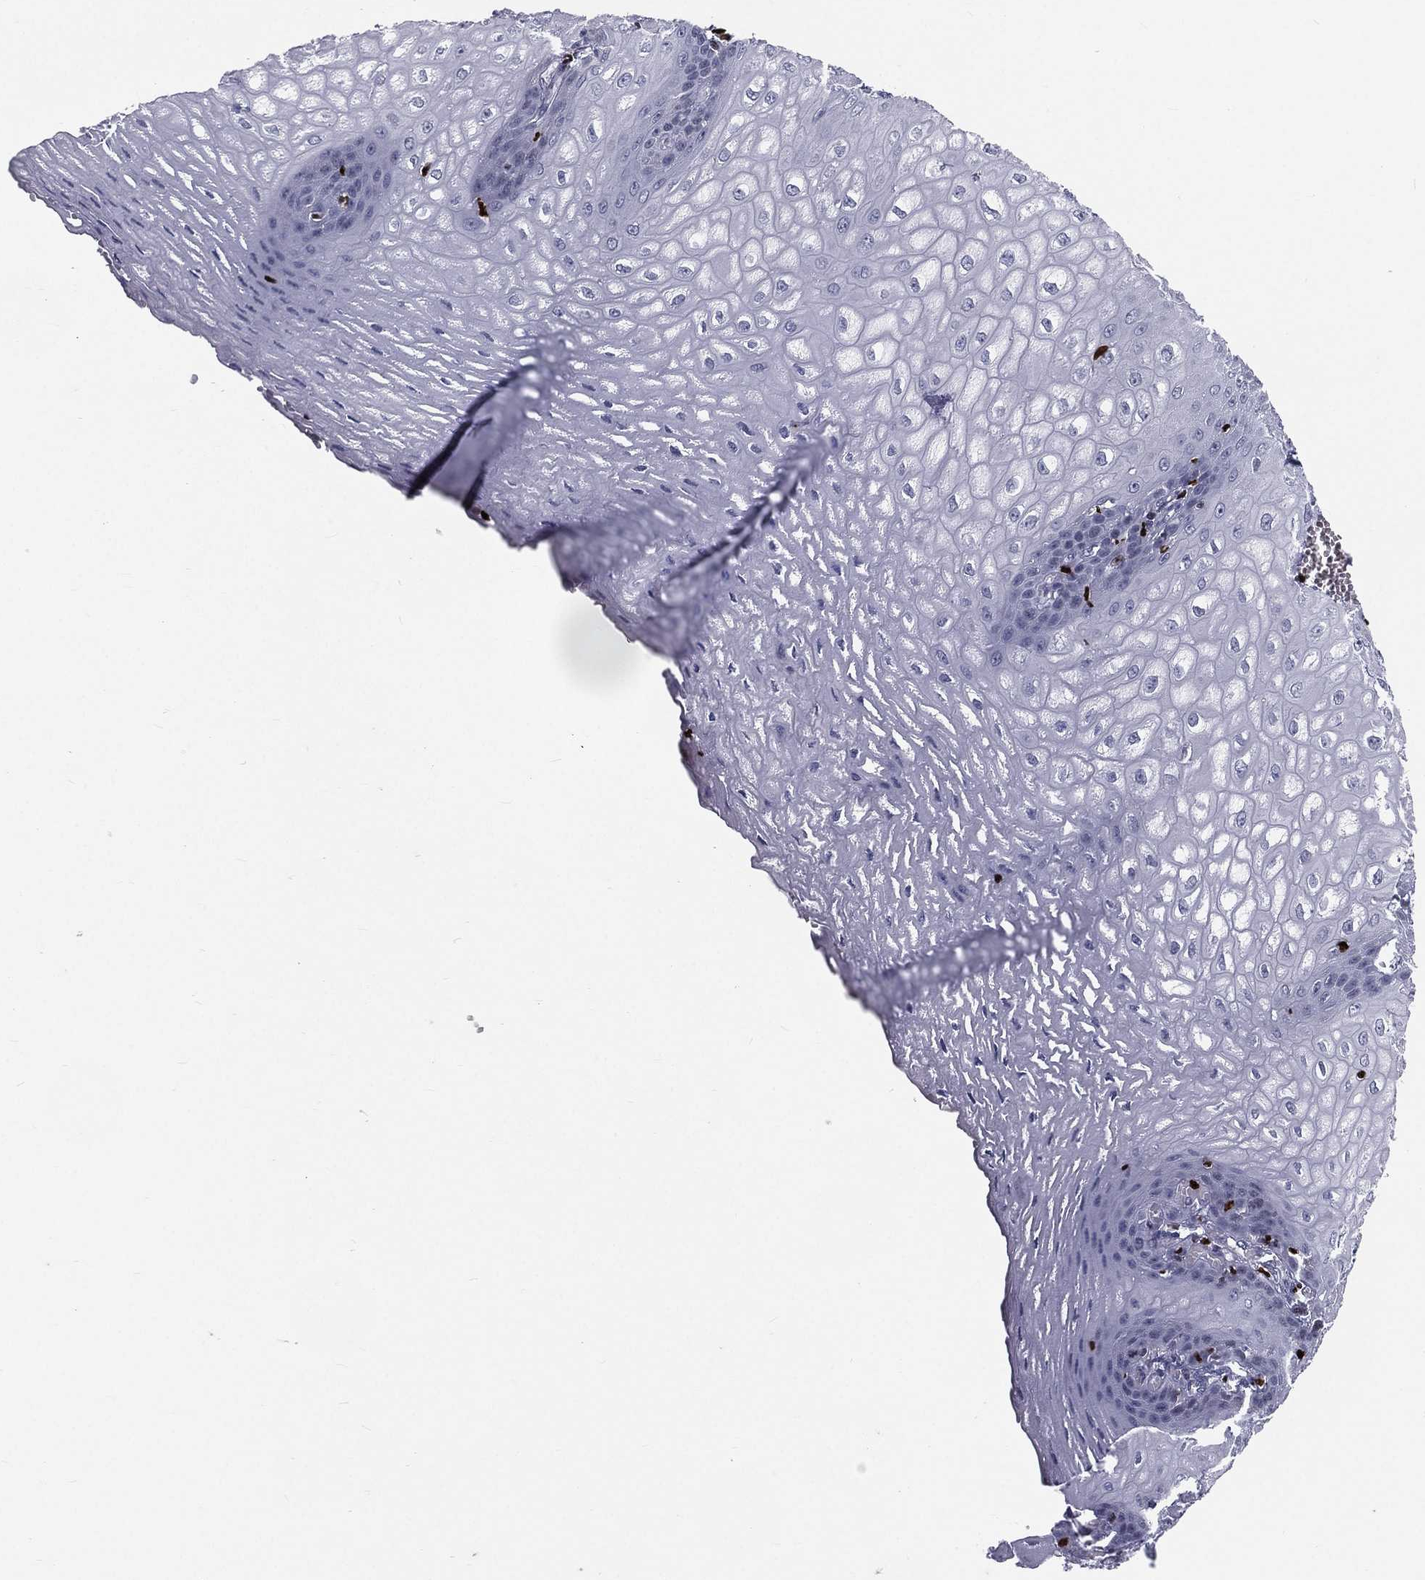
{"staining": {"intensity": "negative", "quantity": "none", "location": "none"}, "tissue": "esophagus", "cell_type": "Squamous epithelial cells", "image_type": "normal", "snomed": [{"axis": "morphology", "description": "Normal tissue, NOS"}, {"axis": "topography", "description": "Esophagus"}], "caption": "IHC image of unremarkable human esophagus stained for a protein (brown), which shows no staining in squamous epithelial cells. (DAB (3,3'-diaminobenzidine) immunohistochemistry (IHC) visualized using brightfield microscopy, high magnification).", "gene": "MNDA", "patient": {"sex": "male", "age": 58}}